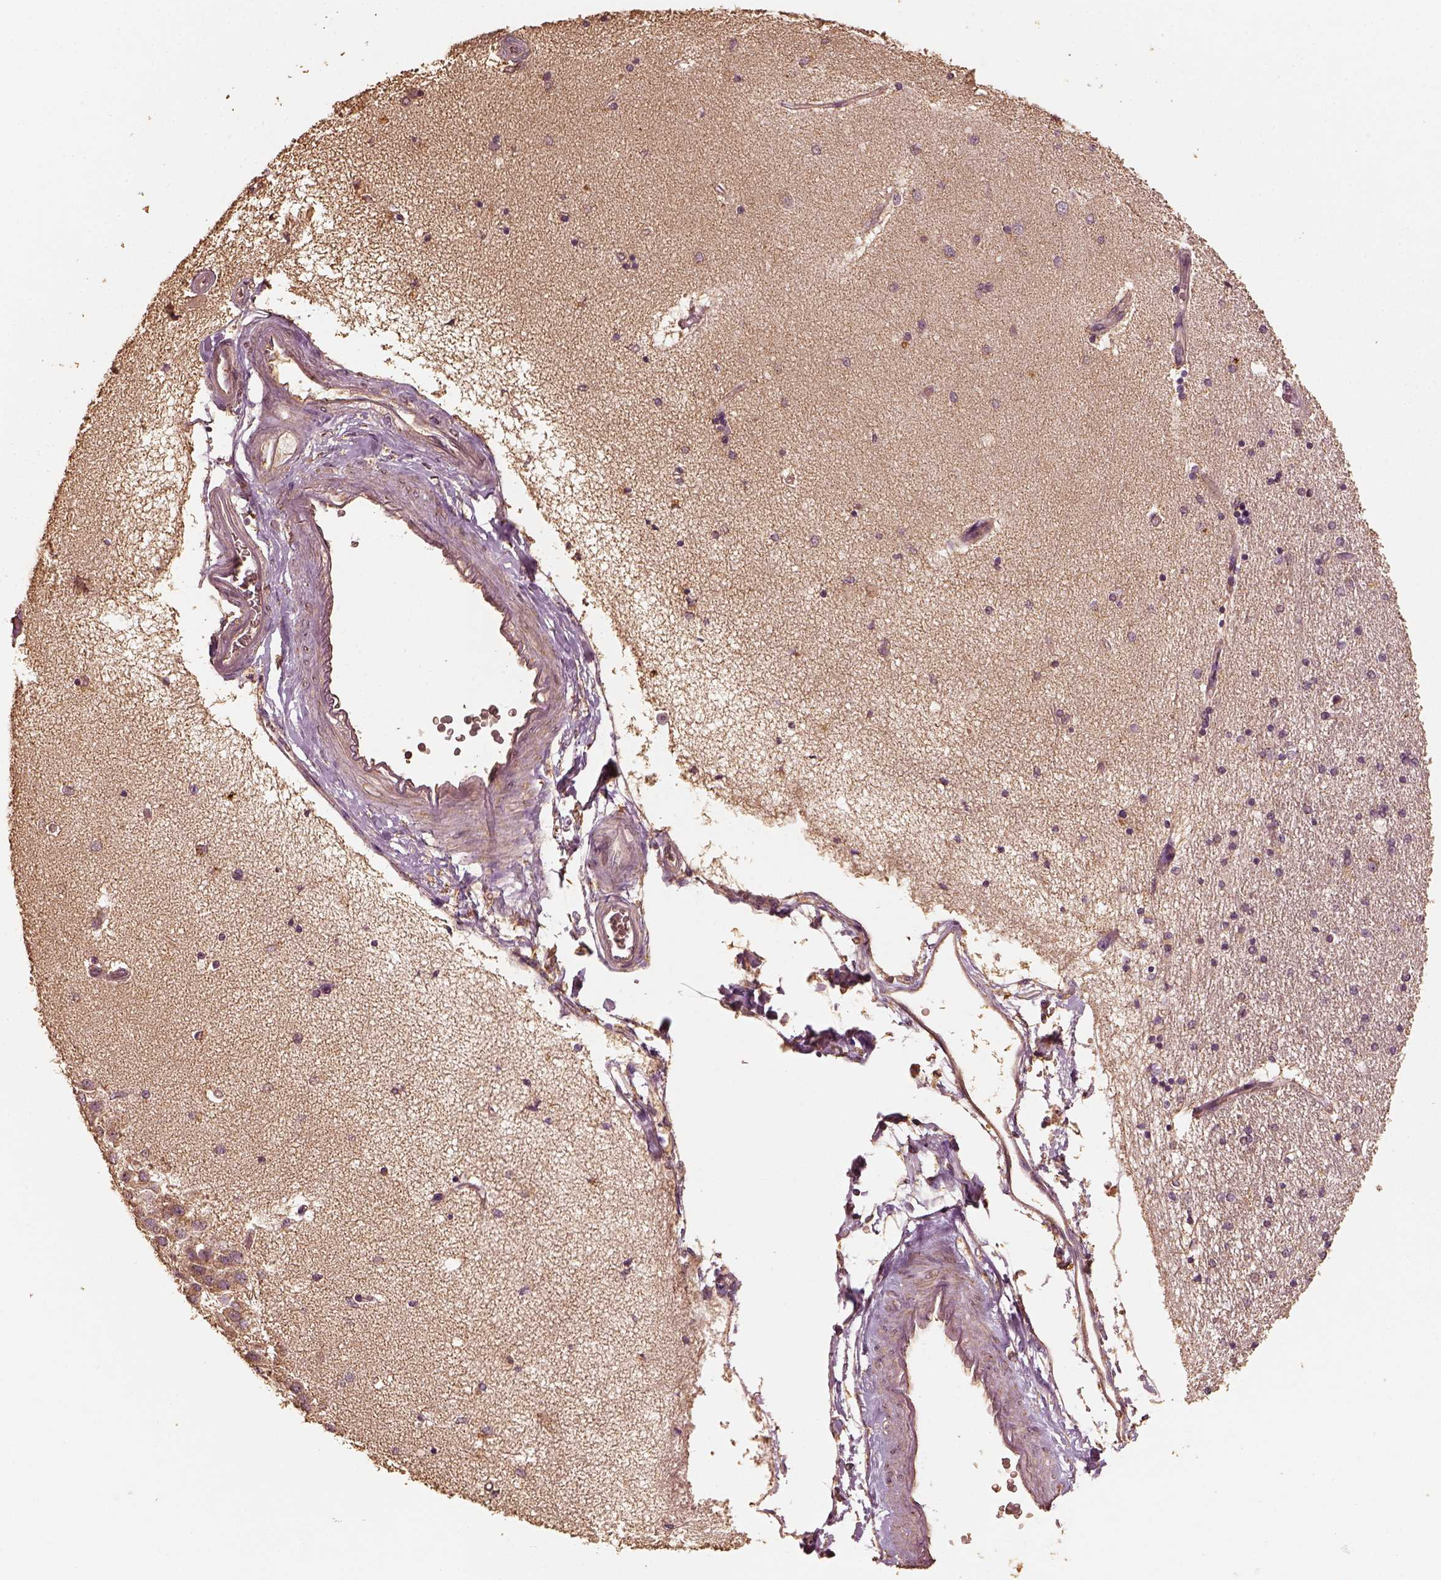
{"staining": {"intensity": "negative", "quantity": "none", "location": "none"}, "tissue": "hippocampus", "cell_type": "Glial cells", "image_type": "normal", "snomed": [{"axis": "morphology", "description": "Normal tissue, NOS"}, {"axis": "topography", "description": "Hippocampus"}], "caption": "Histopathology image shows no protein staining in glial cells of unremarkable hippocampus.", "gene": "PTGES2", "patient": {"sex": "female", "age": 54}}